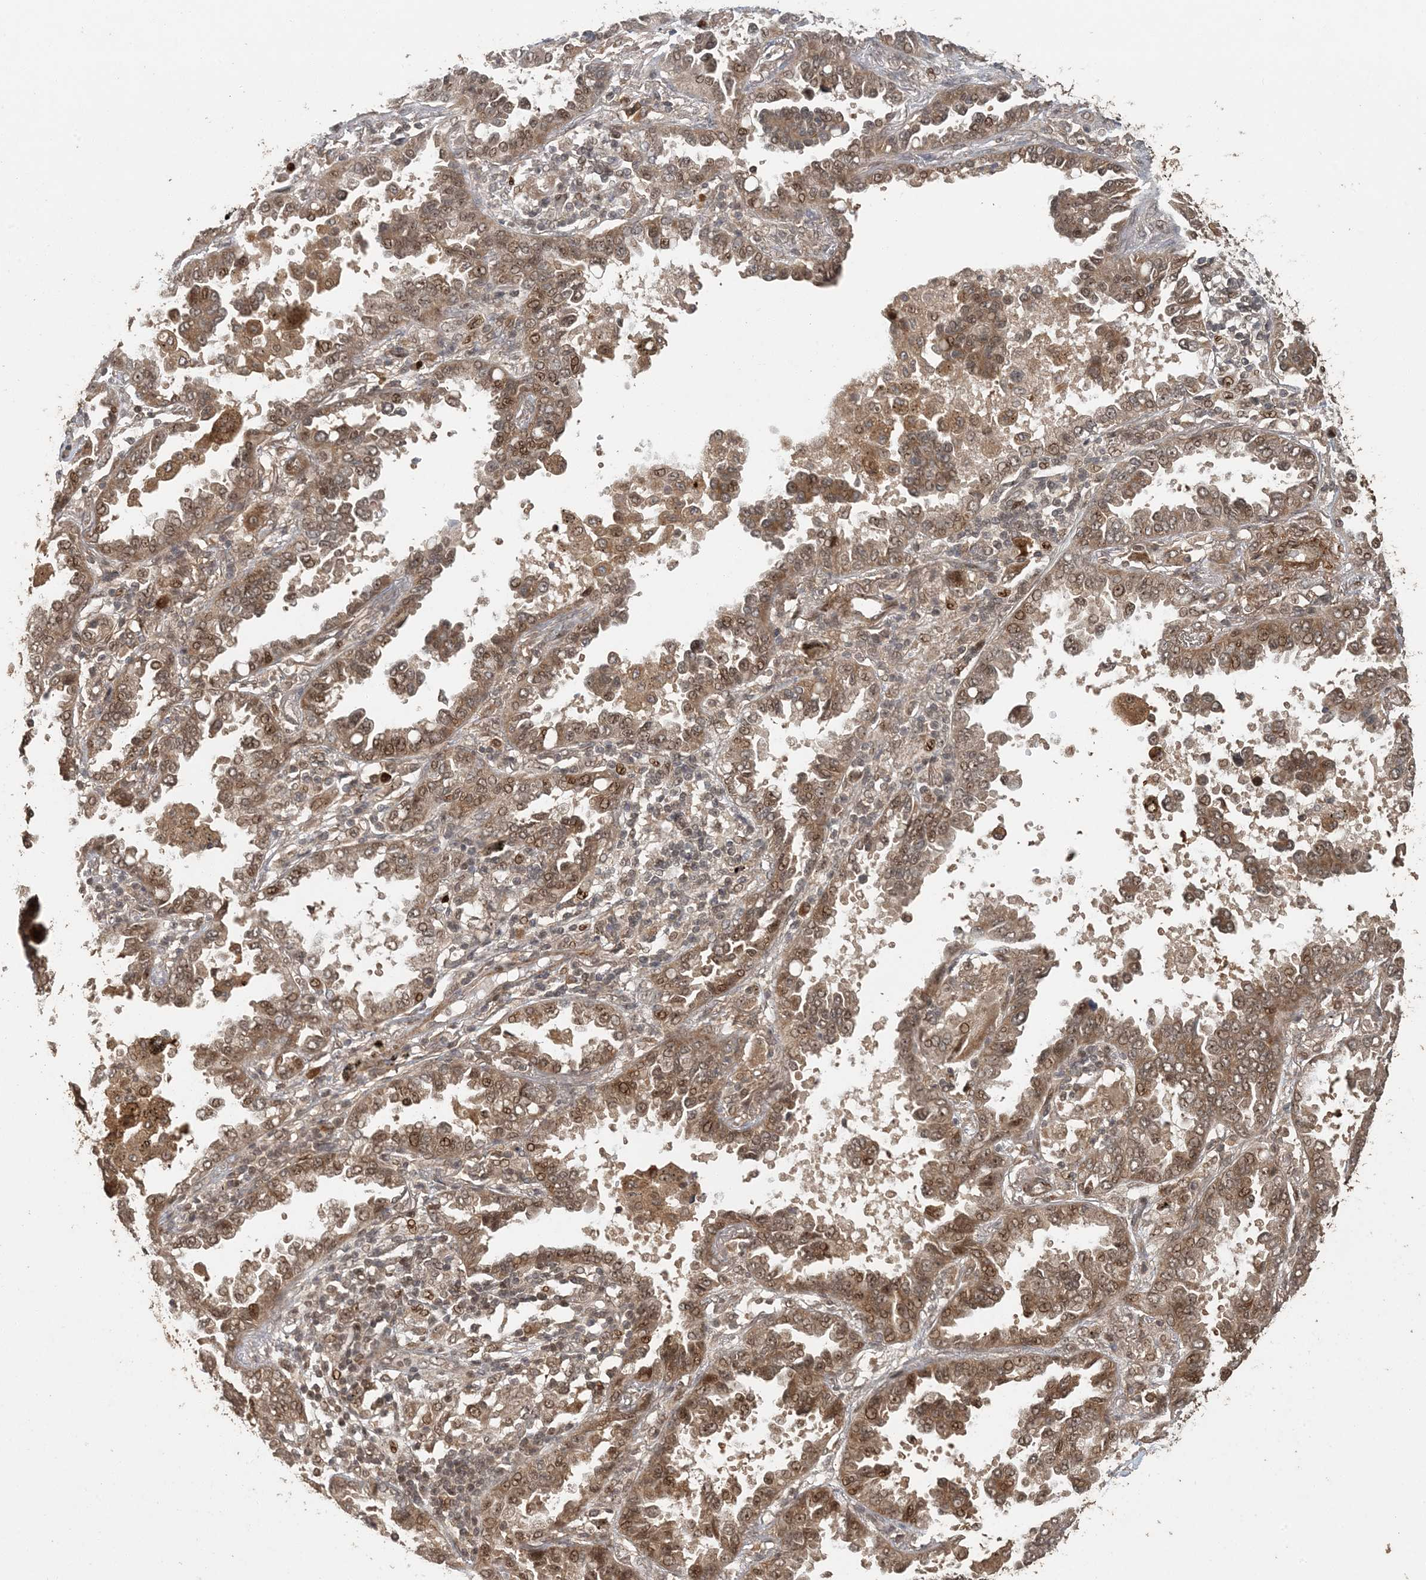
{"staining": {"intensity": "moderate", "quantity": ">75%", "location": "cytoplasmic/membranous,nuclear"}, "tissue": "lung cancer", "cell_type": "Tumor cells", "image_type": "cancer", "snomed": [{"axis": "morphology", "description": "Normal tissue, NOS"}, {"axis": "morphology", "description": "Adenocarcinoma, NOS"}, {"axis": "topography", "description": "Lung"}], "caption": "Adenocarcinoma (lung) tissue demonstrates moderate cytoplasmic/membranous and nuclear positivity in about >75% of tumor cells, visualized by immunohistochemistry.", "gene": "ATP13A2", "patient": {"sex": "male", "age": 59}}